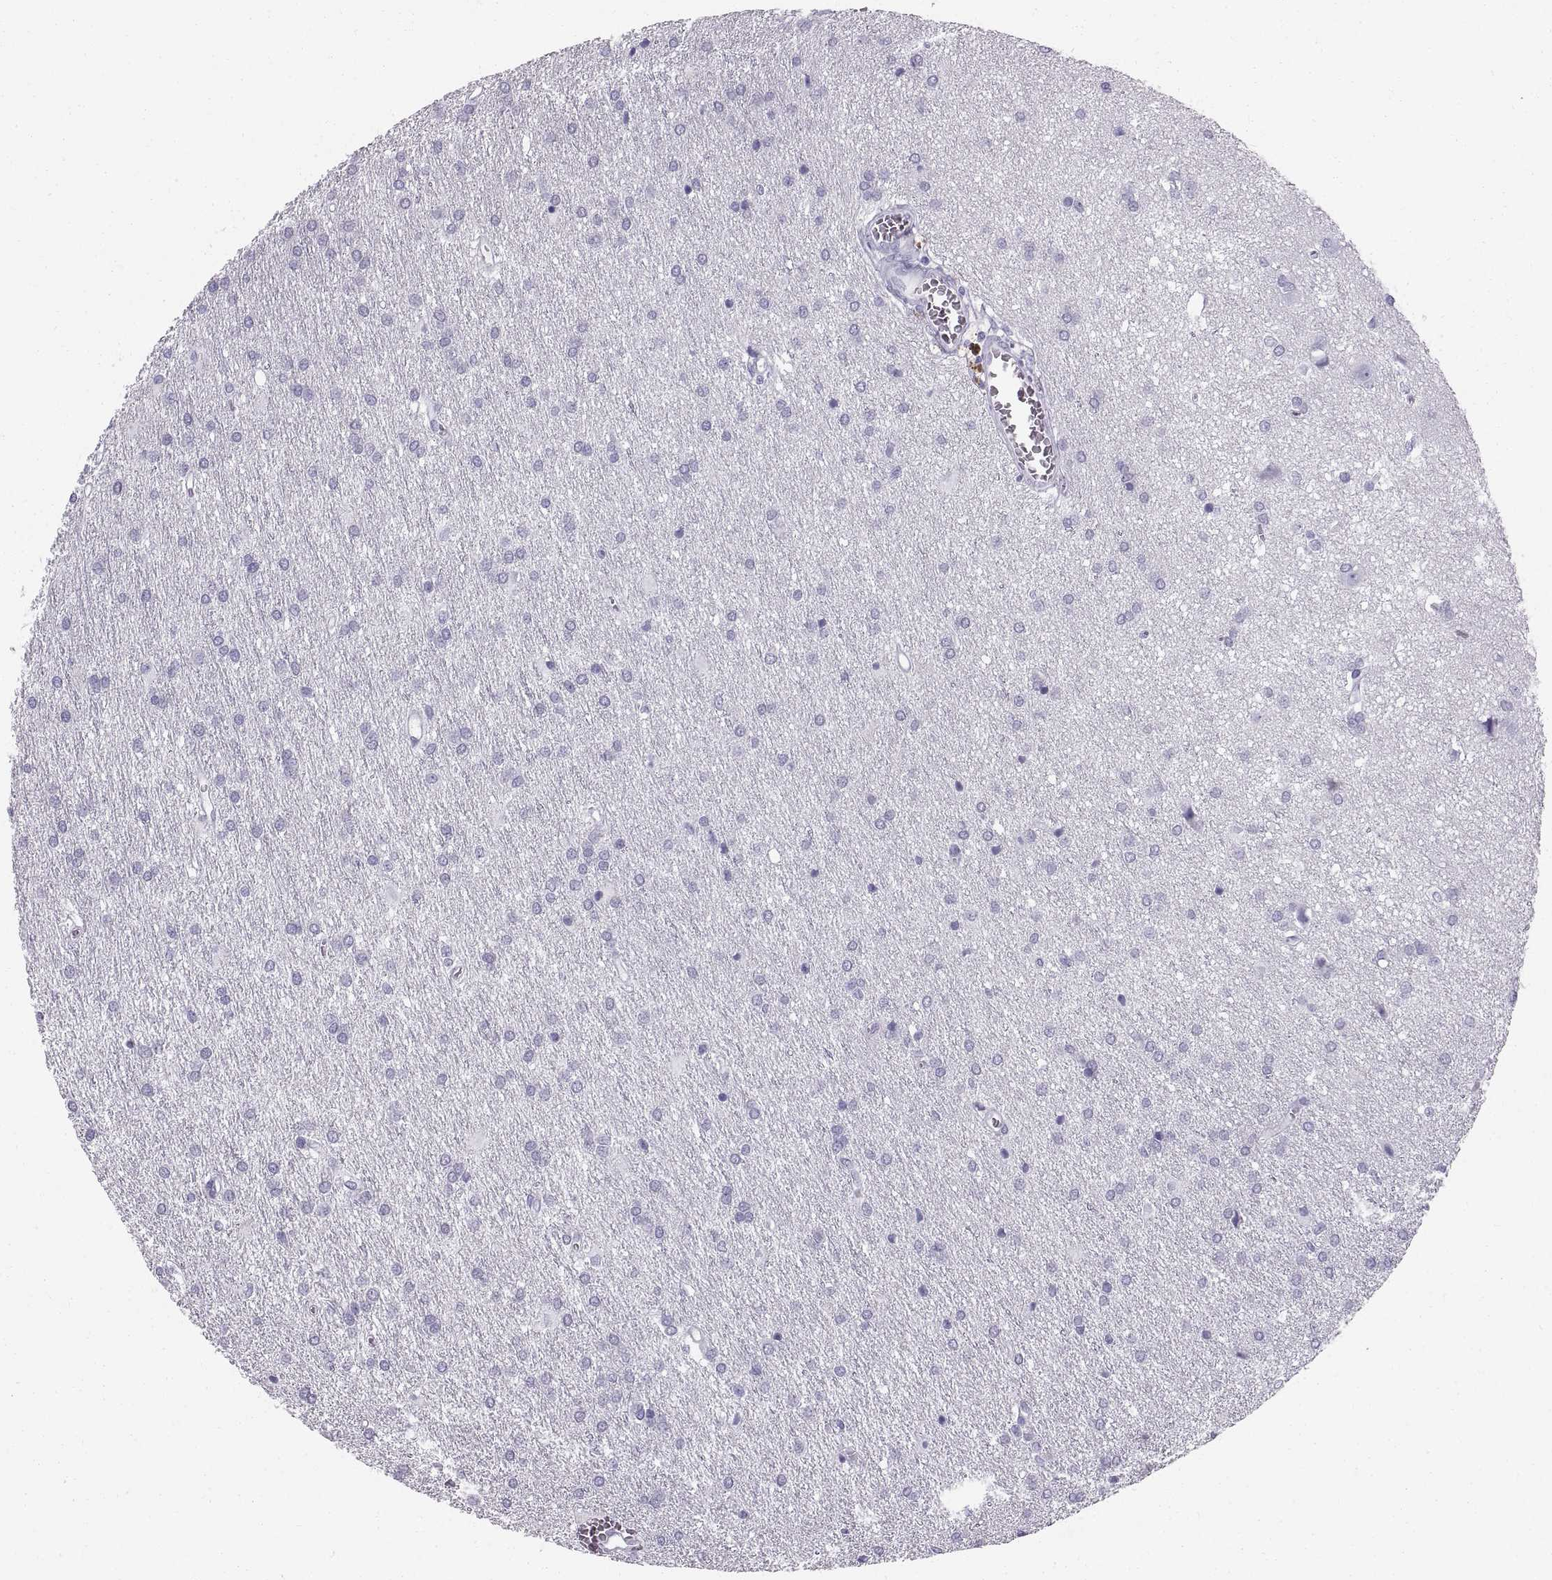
{"staining": {"intensity": "negative", "quantity": "none", "location": "none"}, "tissue": "glioma", "cell_type": "Tumor cells", "image_type": "cancer", "snomed": [{"axis": "morphology", "description": "Glioma, malignant, Low grade"}, {"axis": "topography", "description": "Brain"}], "caption": "IHC image of neoplastic tissue: human glioma stained with DAB demonstrates no significant protein staining in tumor cells. The staining was performed using DAB (3,3'-diaminobenzidine) to visualize the protein expression in brown, while the nuclei were stained in blue with hematoxylin (Magnification: 20x).", "gene": "SLC22A6", "patient": {"sex": "female", "age": 32}}